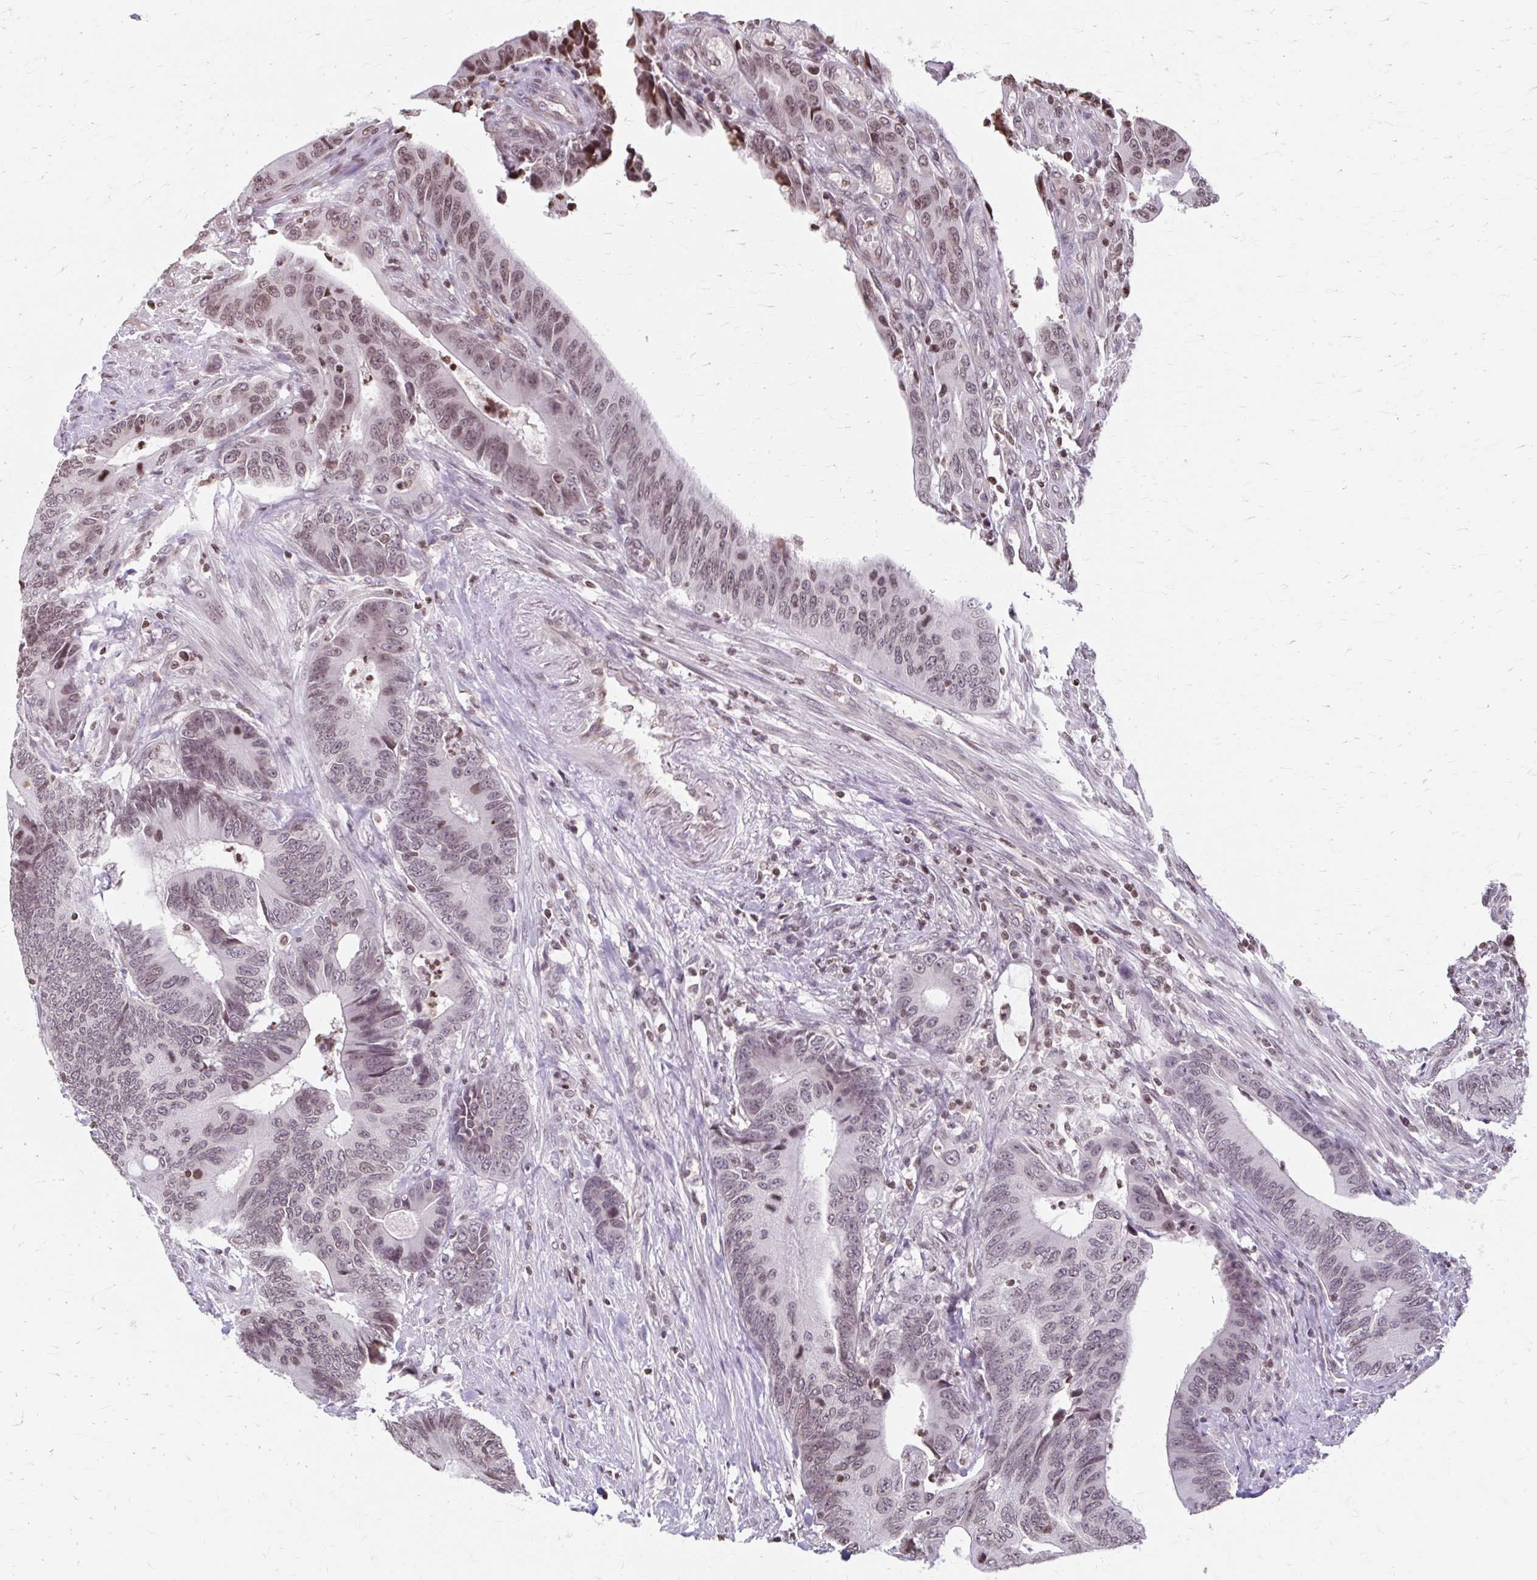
{"staining": {"intensity": "moderate", "quantity": "25%-75%", "location": "nuclear"}, "tissue": "colorectal cancer", "cell_type": "Tumor cells", "image_type": "cancer", "snomed": [{"axis": "morphology", "description": "Adenocarcinoma, NOS"}, {"axis": "topography", "description": "Colon"}], "caption": "Colorectal cancer stained with DAB (3,3'-diaminobenzidine) immunohistochemistry displays medium levels of moderate nuclear expression in about 25%-75% of tumor cells.", "gene": "ORC3", "patient": {"sex": "male", "age": 87}}